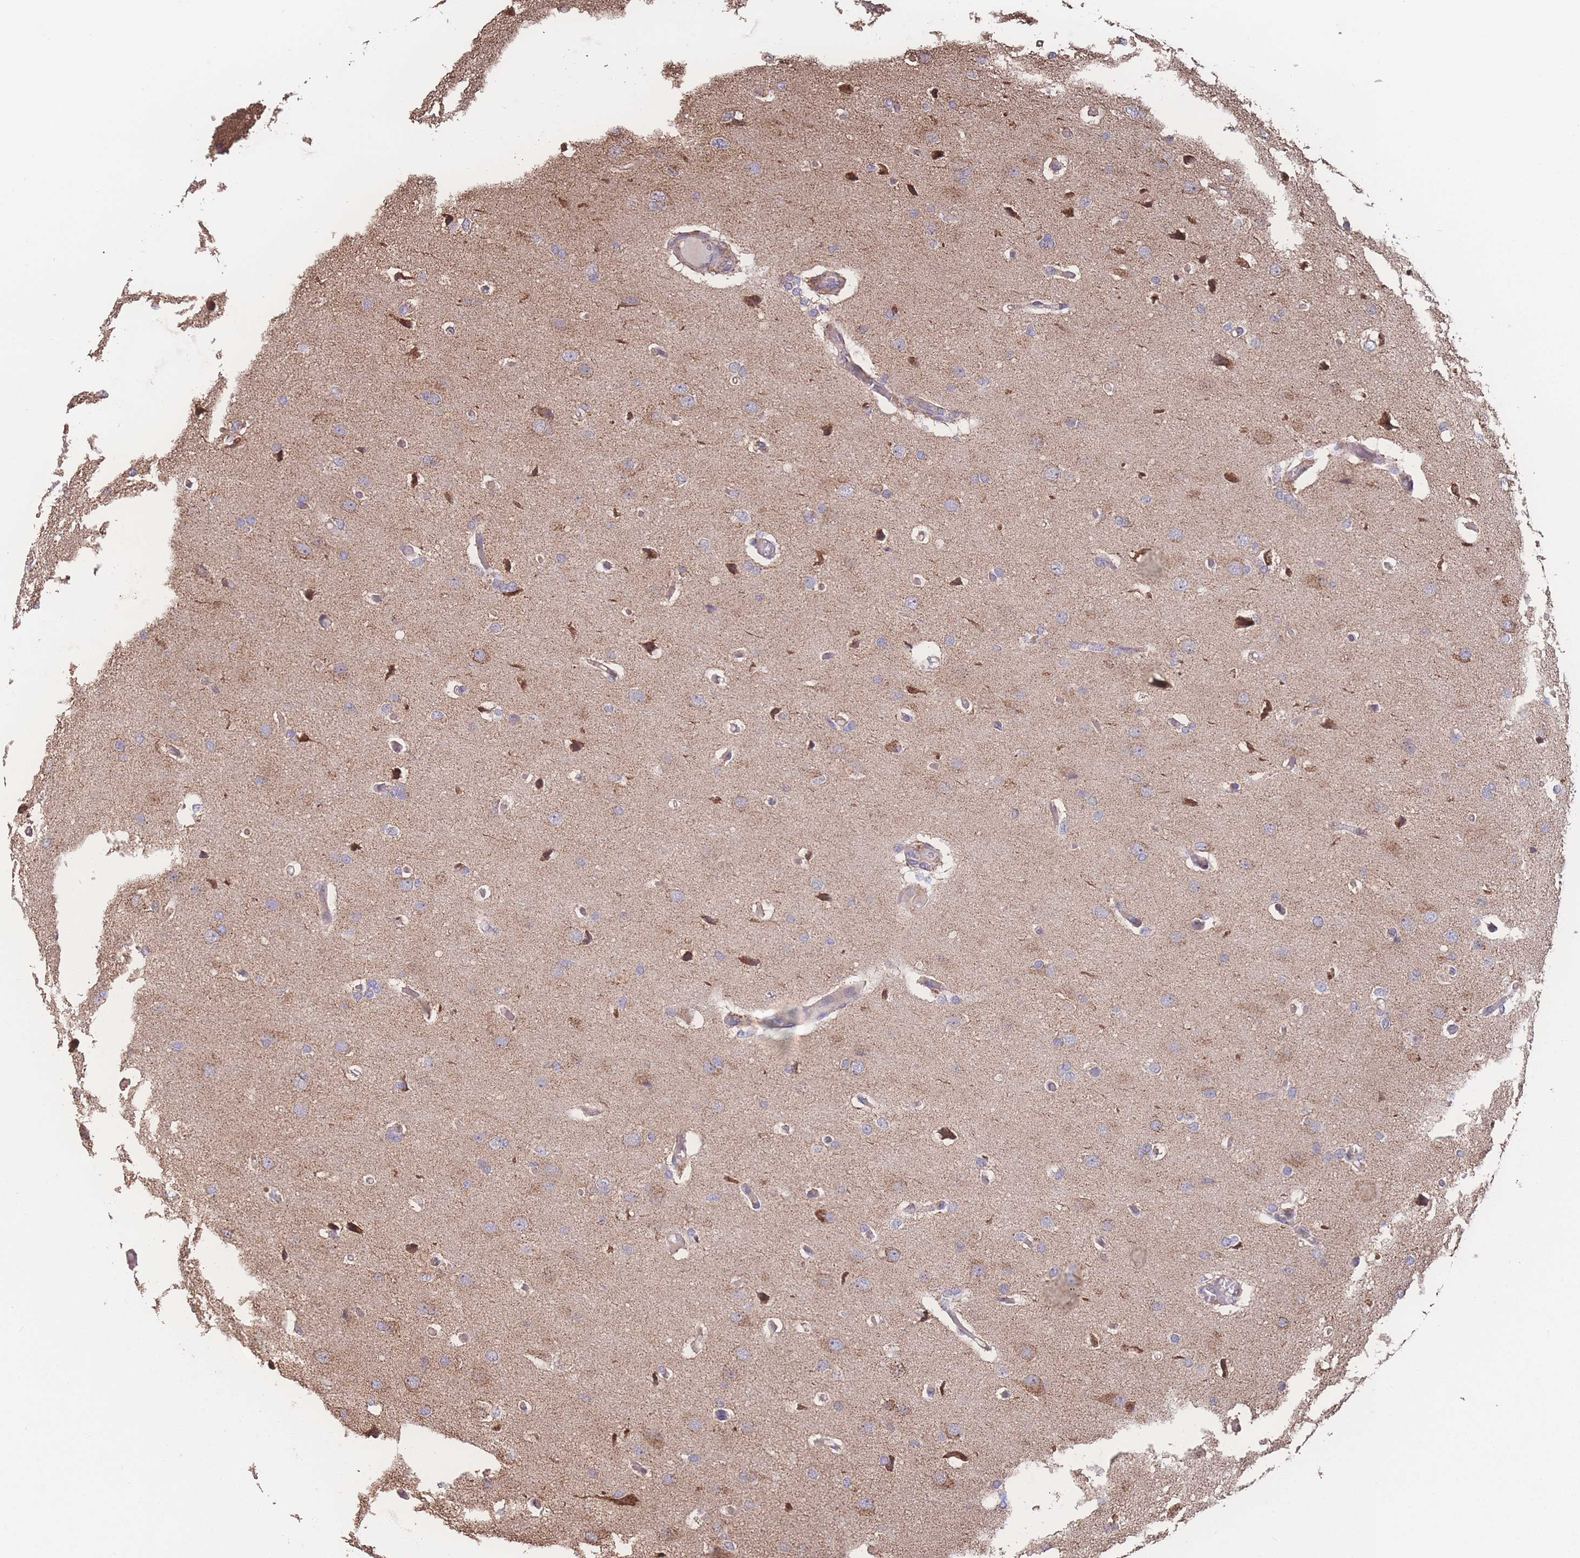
{"staining": {"intensity": "moderate", "quantity": "<25%", "location": "cytoplasmic/membranous"}, "tissue": "glioma", "cell_type": "Tumor cells", "image_type": "cancer", "snomed": [{"axis": "morphology", "description": "Glioma, malignant, High grade"}, {"axis": "topography", "description": "Brain"}], "caption": "The histopathology image reveals immunohistochemical staining of glioma. There is moderate cytoplasmic/membranous positivity is identified in about <25% of tumor cells.", "gene": "SGSM3", "patient": {"sex": "female", "age": 74}}